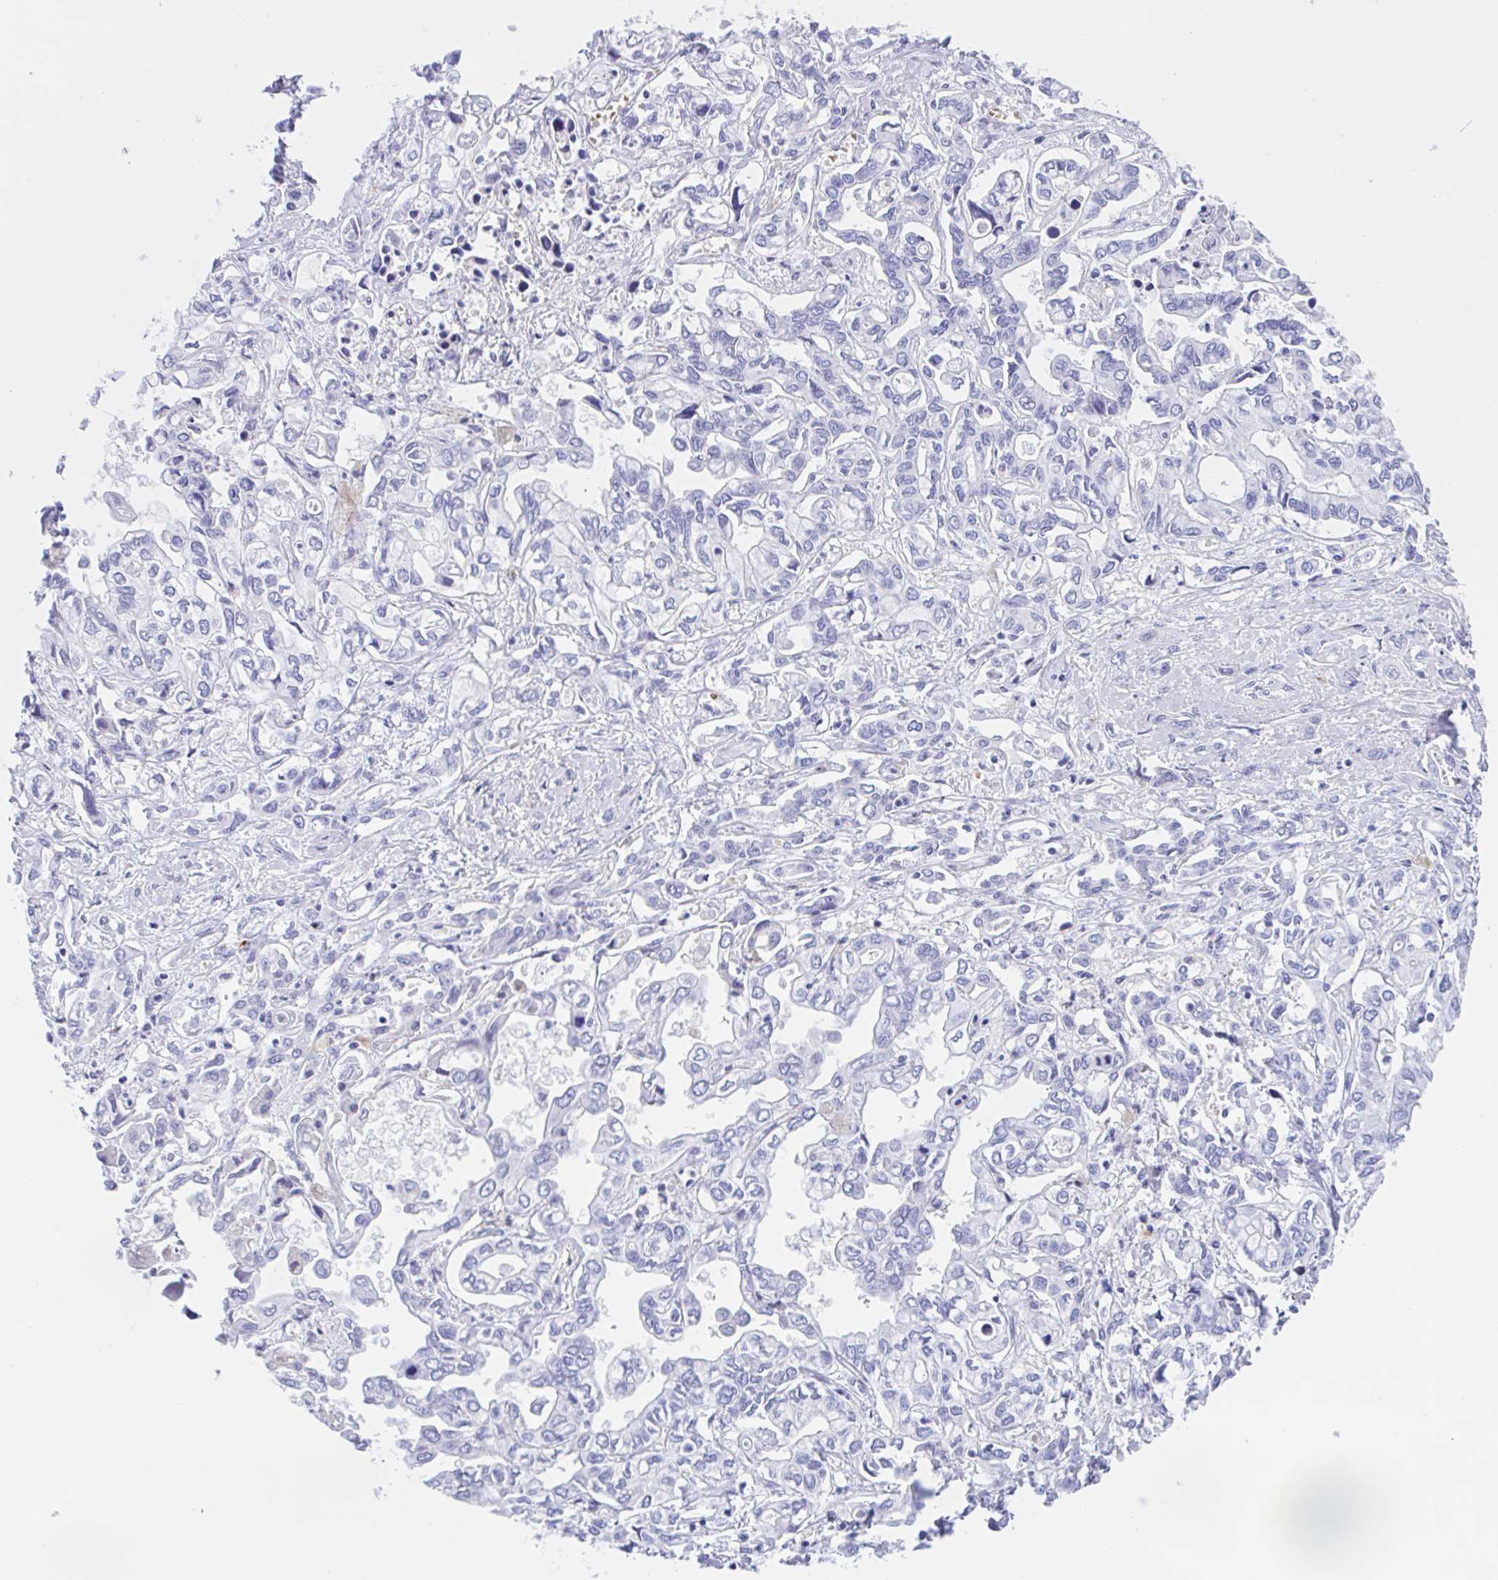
{"staining": {"intensity": "negative", "quantity": "none", "location": "none"}, "tissue": "liver cancer", "cell_type": "Tumor cells", "image_type": "cancer", "snomed": [{"axis": "morphology", "description": "Cholangiocarcinoma"}, {"axis": "topography", "description": "Liver"}], "caption": "Tumor cells show no significant staining in cholangiocarcinoma (liver).", "gene": "ANKRD9", "patient": {"sex": "female", "age": 64}}